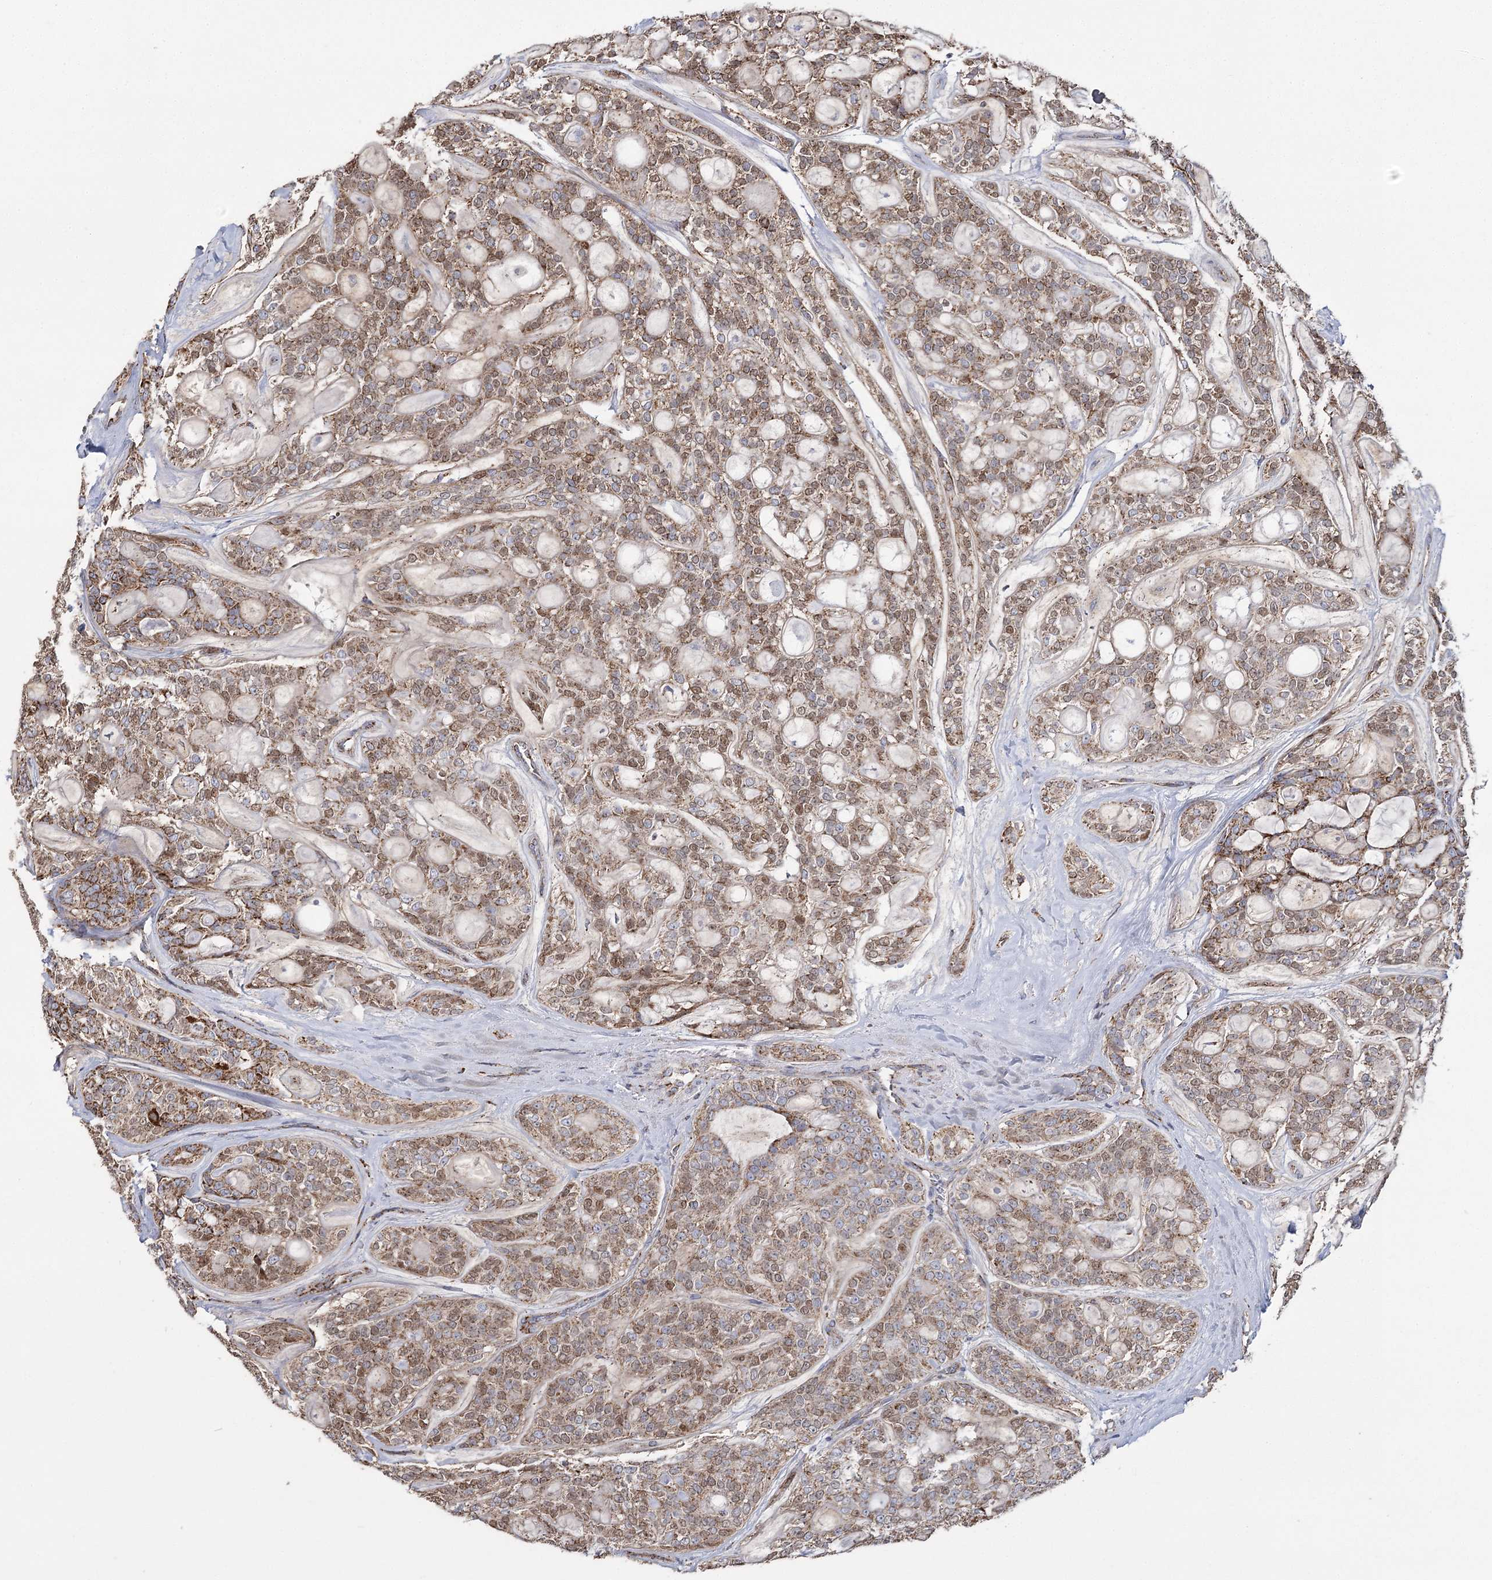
{"staining": {"intensity": "moderate", "quantity": ">75%", "location": "cytoplasmic/membranous,nuclear"}, "tissue": "head and neck cancer", "cell_type": "Tumor cells", "image_type": "cancer", "snomed": [{"axis": "morphology", "description": "Adenocarcinoma, NOS"}, {"axis": "topography", "description": "Head-Neck"}], "caption": "A brown stain shows moderate cytoplasmic/membranous and nuclear staining of a protein in human head and neck adenocarcinoma tumor cells.", "gene": "RANBP3L", "patient": {"sex": "male", "age": 66}}